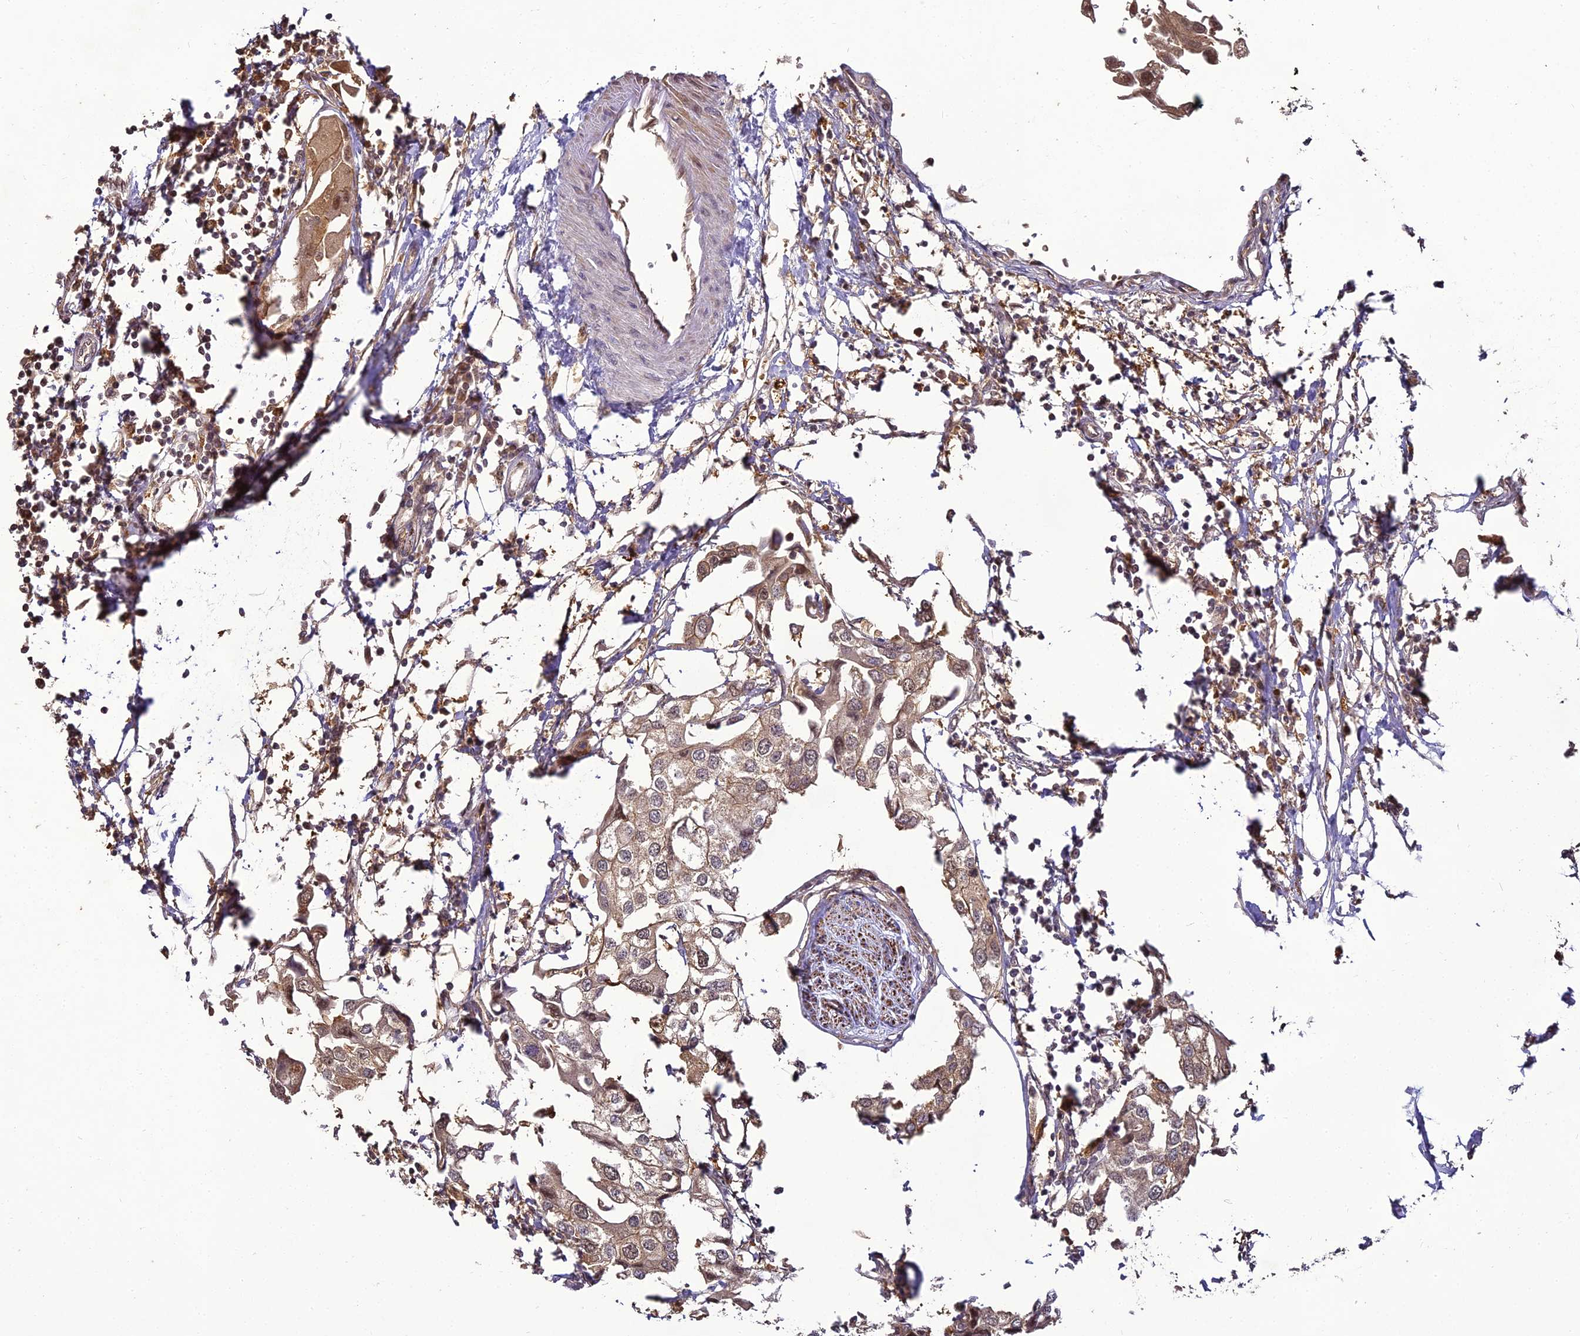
{"staining": {"intensity": "weak", "quantity": ">75%", "location": "cytoplasmic/membranous"}, "tissue": "urothelial cancer", "cell_type": "Tumor cells", "image_type": "cancer", "snomed": [{"axis": "morphology", "description": "Urothelial carcinoma, High grade"}, {"axis": "topography", "description": "Urinary bladder"}], "caption": "Urothelial cancer was stained to show a protein in brown. There is low levels of weak cytoplasmic/membranous positivity in about >75% of tumor cells.", "gene": "BCDIN3D", "patient": {"sex": "male", "age": 64}}